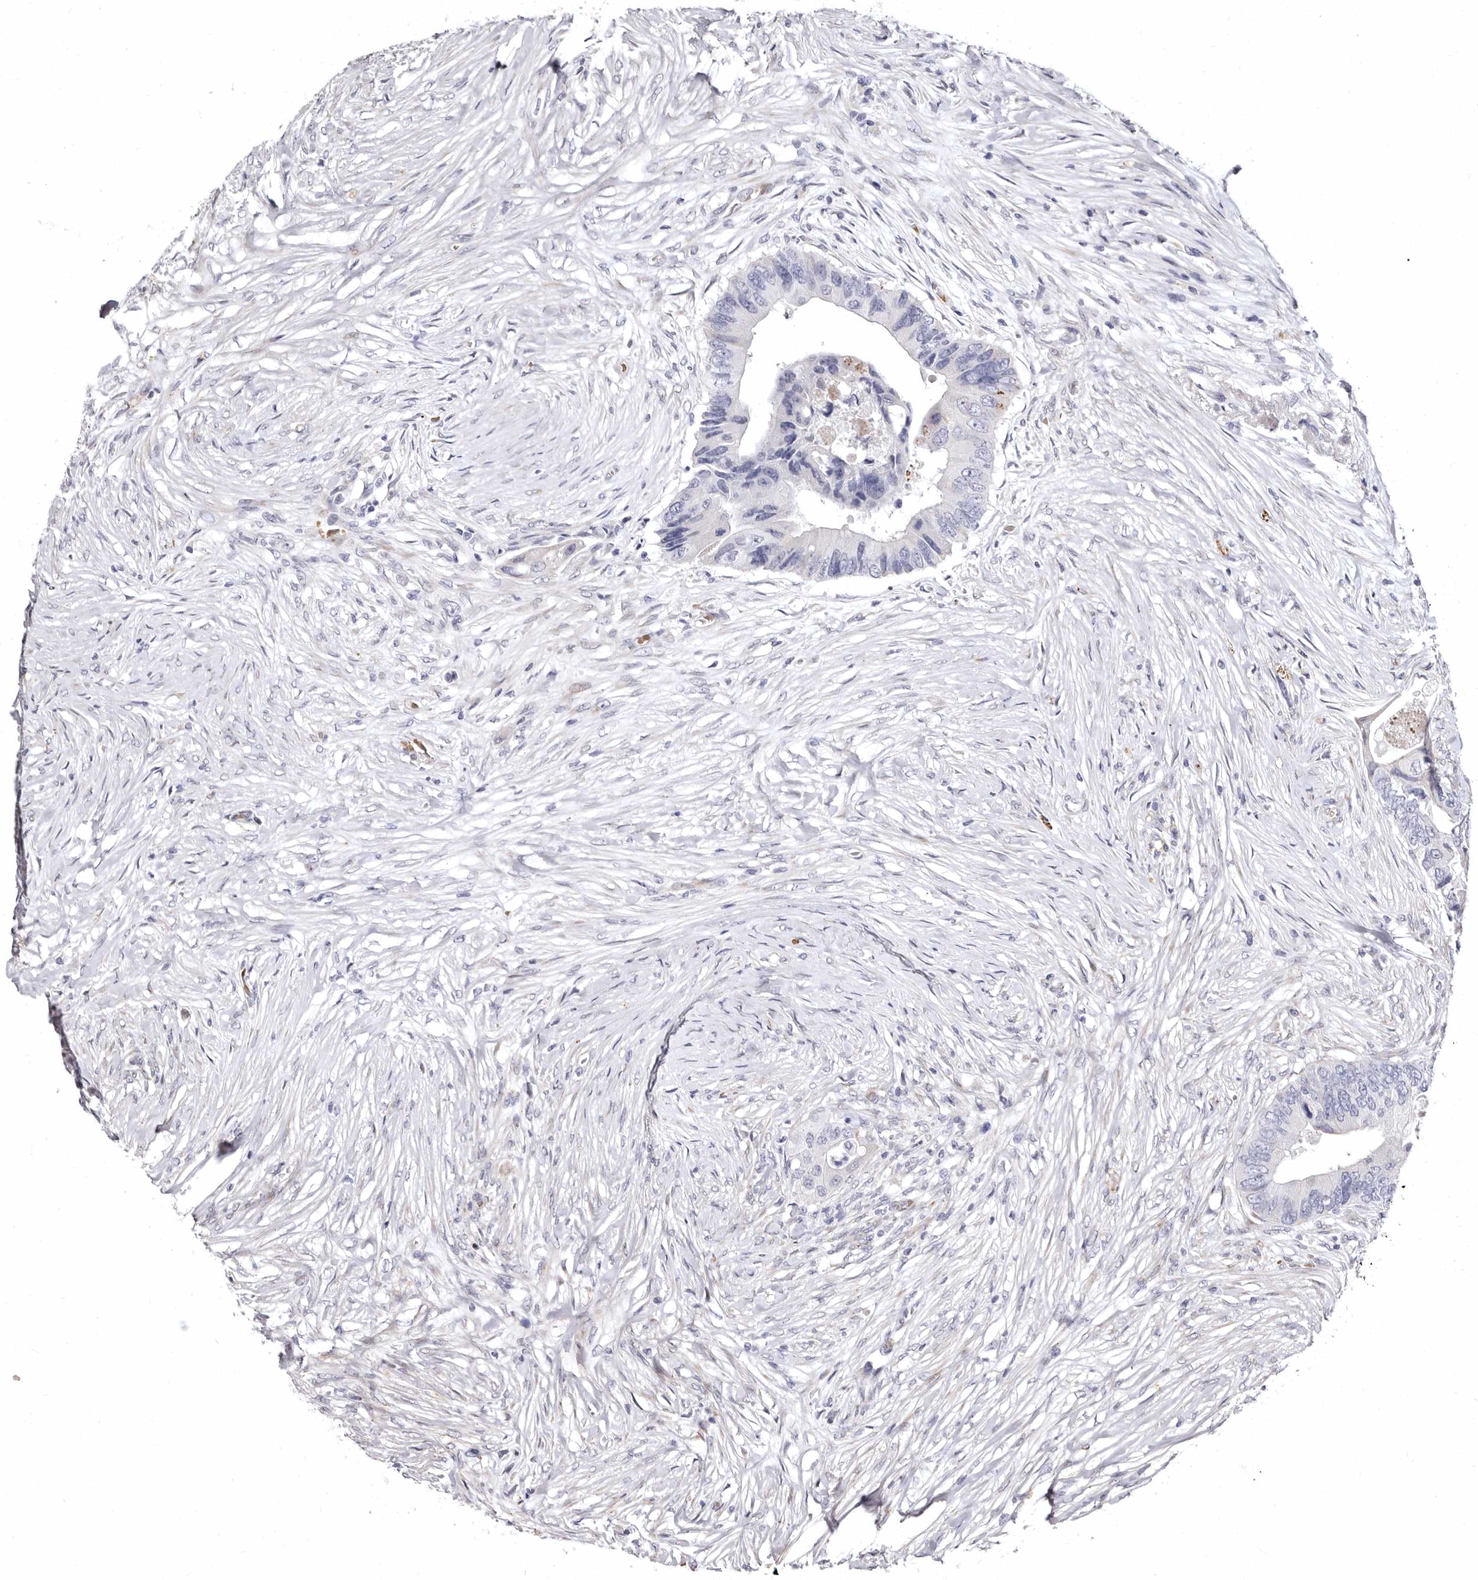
{"staining": {"intensity": "negative", "quantity": "none", "location": "none"}, "tissue": "colorectal cancer", "cell_type": "Tumor cells", "image_type": "cancer", "snomed": [{"axis": "morphology", "description": "Adenocarcinoma, NOS"}, {"axis": "topography", "description": "Colon"}], "caption": "High power microscopy histopathology image of an IHC micrograph of colorectal cancer, revealing no significant staining in tumor cells.", "gene": "AIDA", "patient": {"sex": "male", "age": 71}}